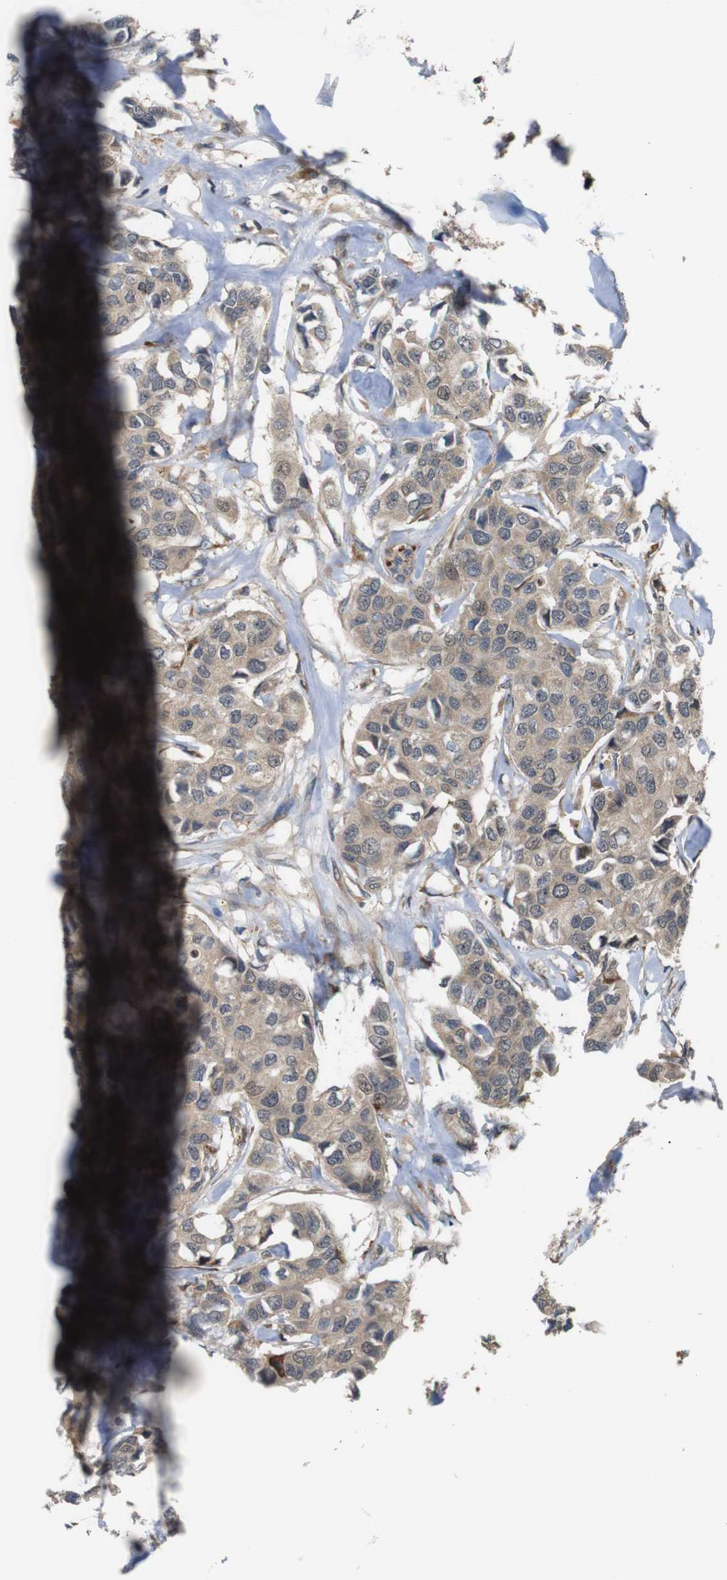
{"staining": {"intensity": "weak", "quantity": ">75%", "location": "cytoplasmic/membranous"}, "tissue": "breast cancer", "cell_type": "Tumor cells", "image_type": "cancer", "snomed": [{"axis": "morphology", "description": "Duct carcinoma"}, {"axis": "topography", "description": "Breast"}], "caption": "A low amount of weak cytoplasmic/membranous expression is seen in approximately >75% of tumor cells in breast cancer tissue.", "gene": "EPHB2", "patient": {"sex": "female", "age": 80}}